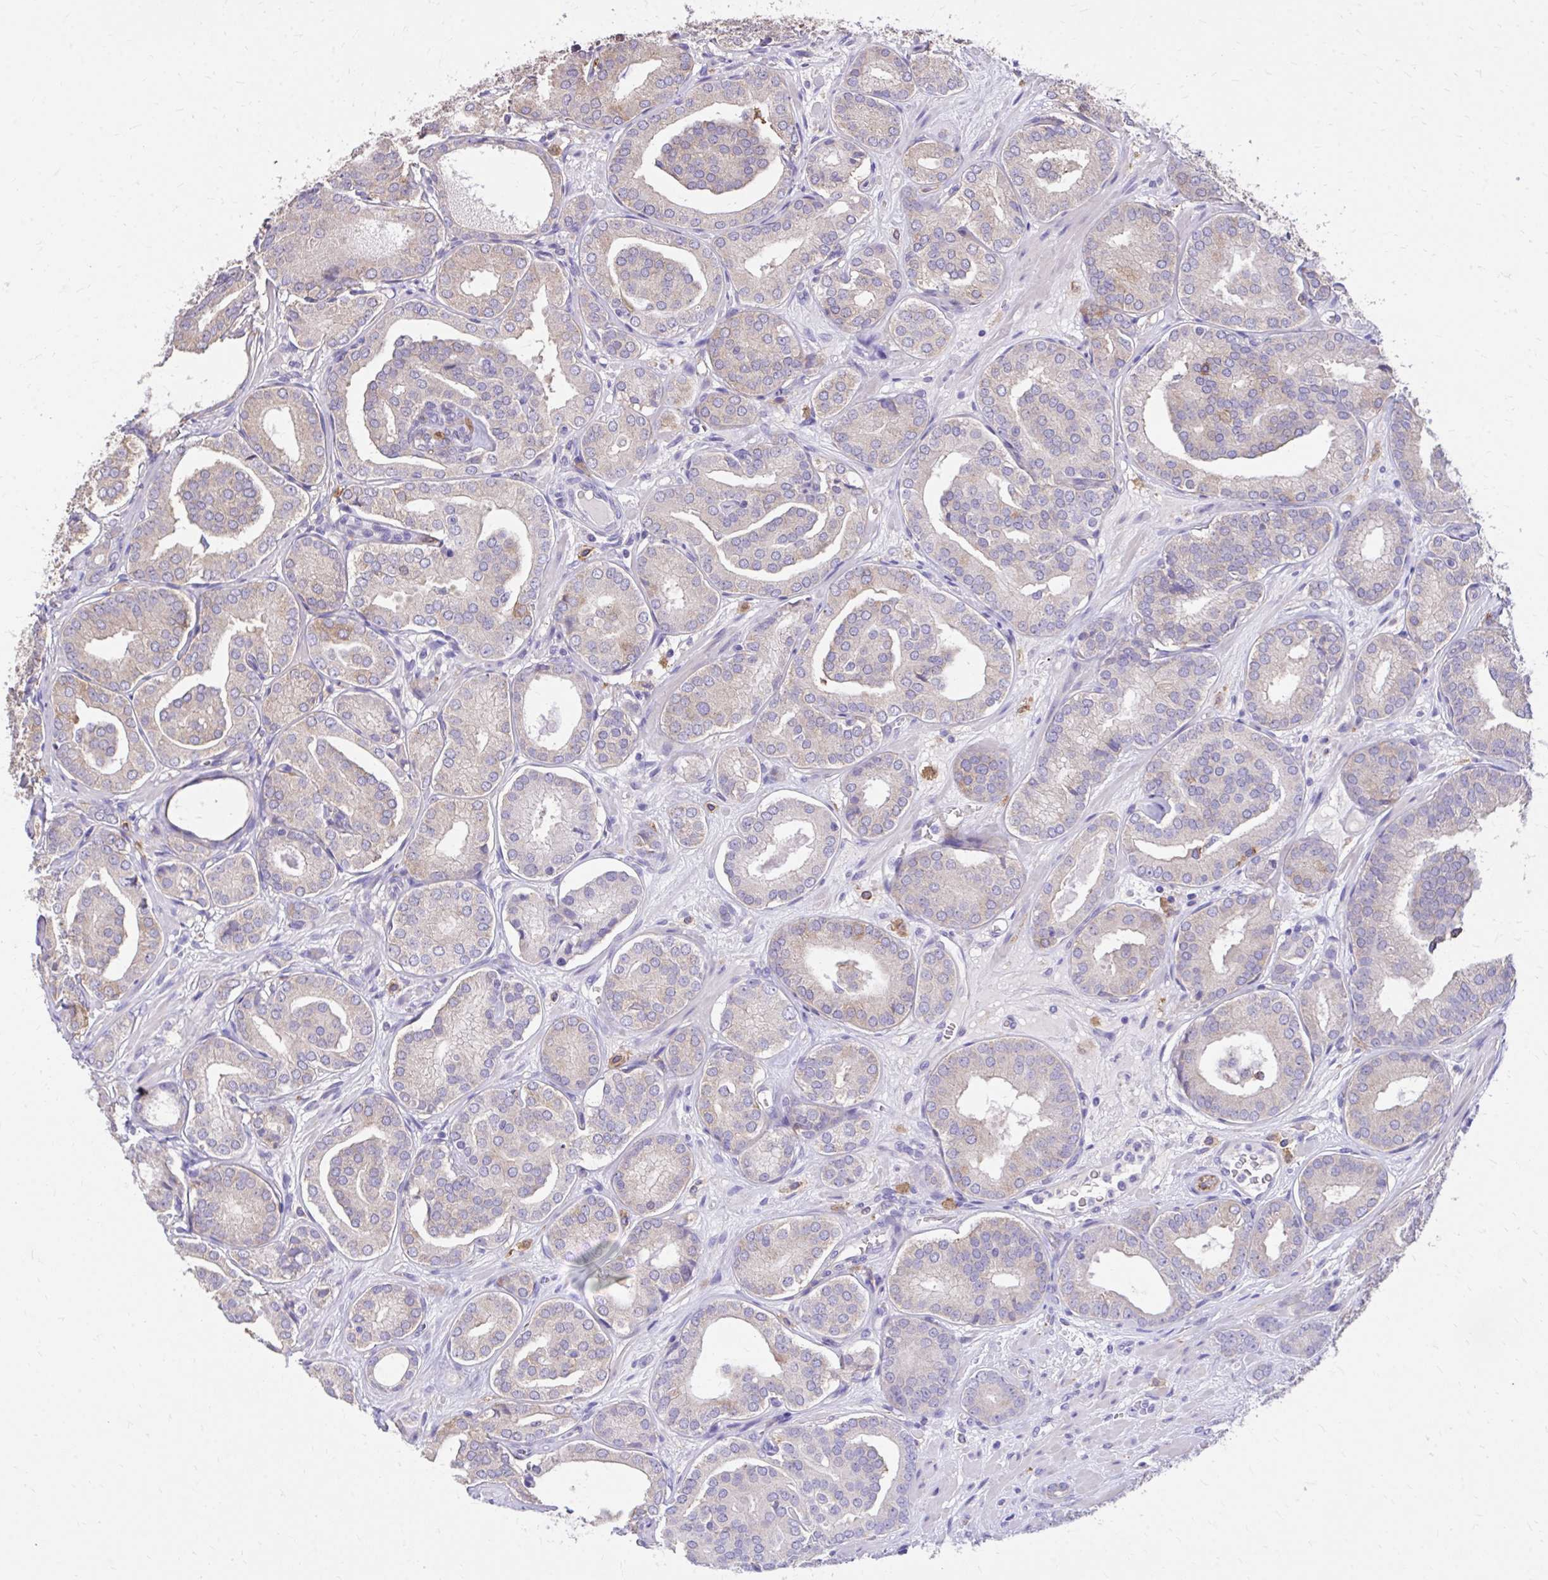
{"staining": {"intensity": "weak", "quantity": "<25%", "location": "cytoplasmic/membranous"}, "tissue": "prostate cancer", "cell_type": "Tumor cells", "image_type": "cancer", "snomed": [{"axis": "morphology", "description": "Adenocarcinoma, High grade"}, {"axis": "topography", "description": "Prostate"}], "caption": "The immunohistochemistry histopathology image has no significant positivity in tumor cells of prostate cancer (adenocarcinoma (high-grade)) tissue. (Brightfield microscopy of DAB IHC at high magnification).", "gene": "EPB41L1", "patient": {"sex": "male", "age": 66}}